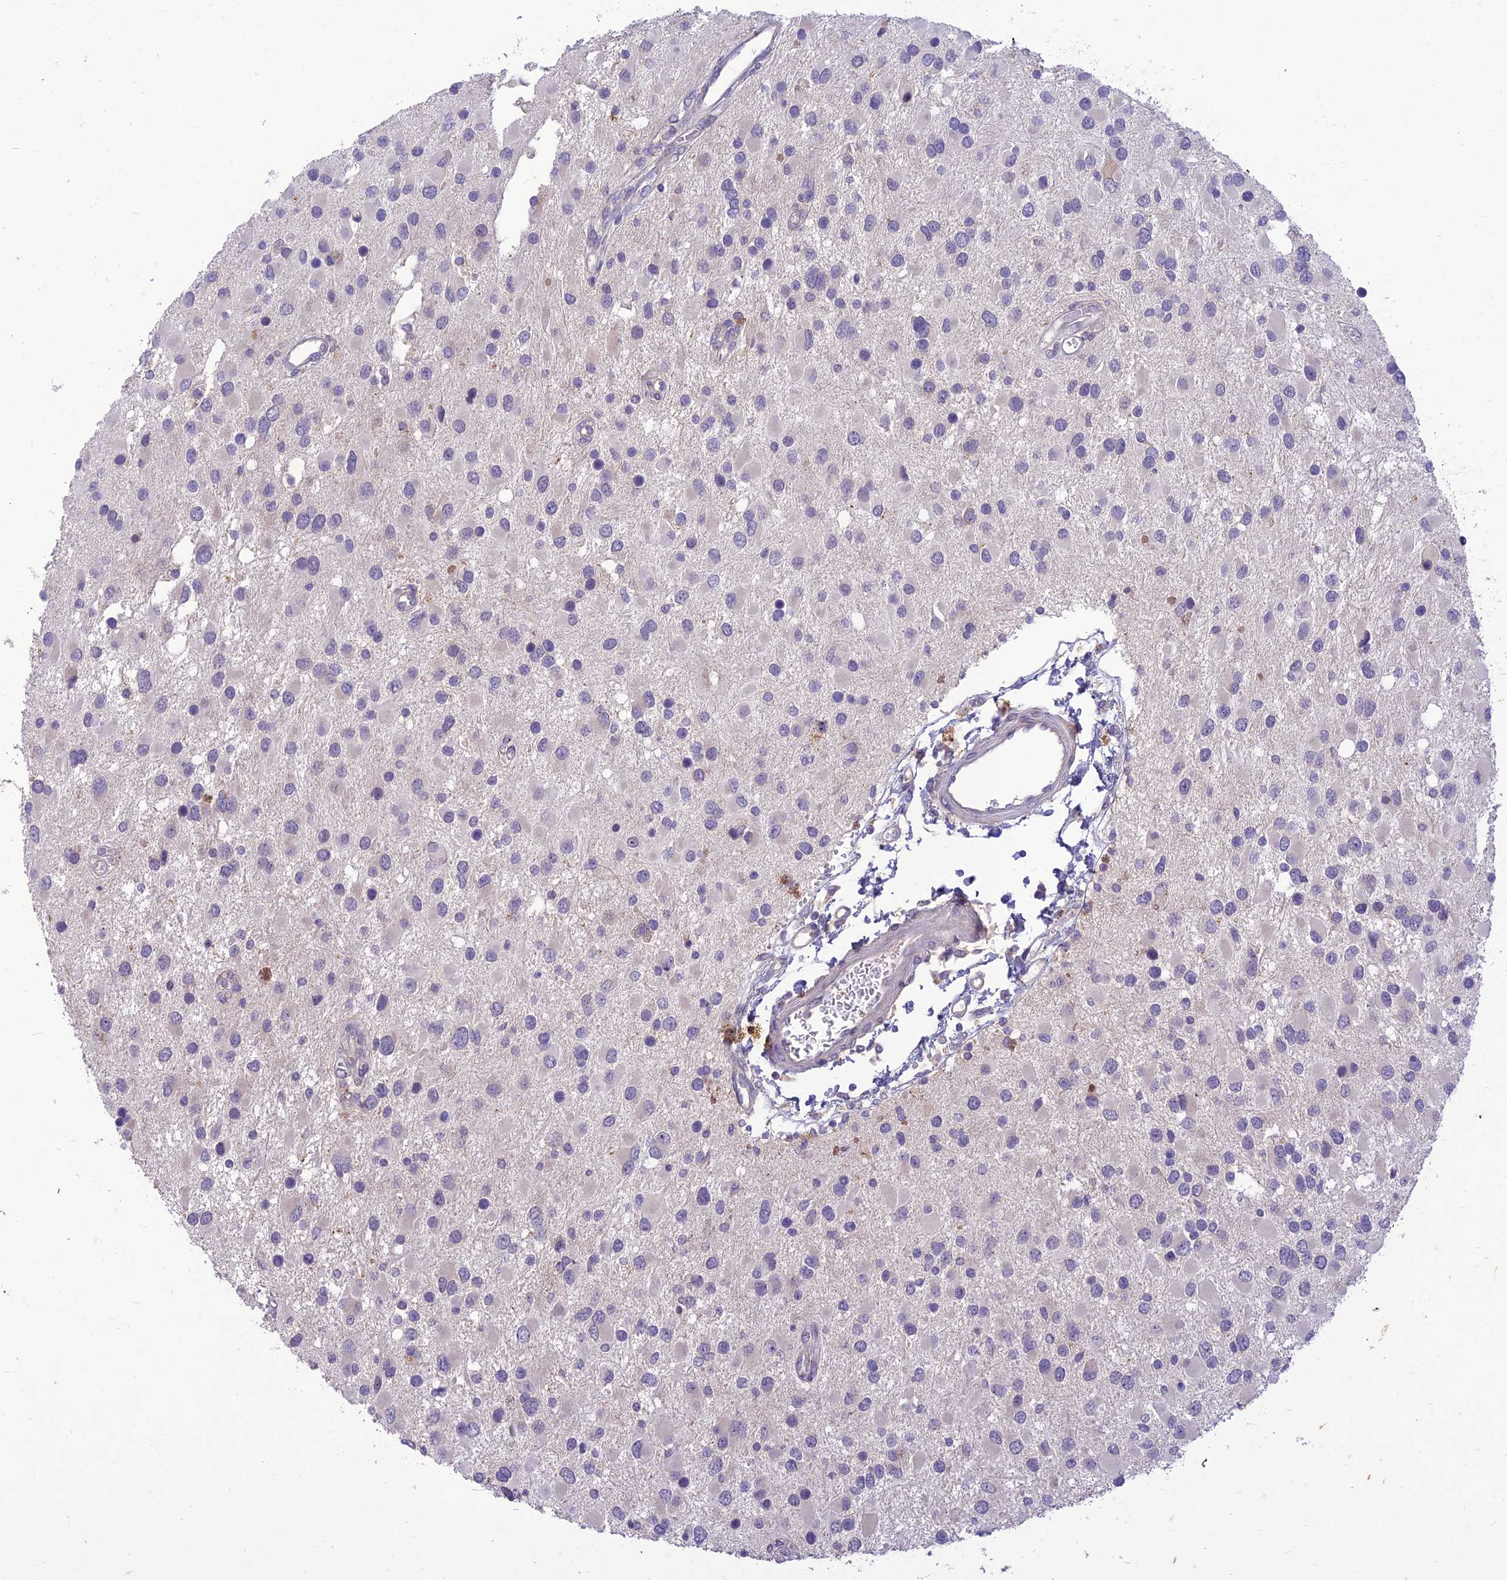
{"staining": {"intensity": "negative", "quantity": "none", "location": "none"}, "tissue": "glioma", "cell_type": "Tumor cells", "image_type": "cancer", "snomed": [{"axis": "morphology", "description": "Glioma, malignant, High grade"}, {"axis": "topography", "description": "Brain"}], "caption": "Immunohistochemistry (IHC) histopathology image of neoplastic tissue: human glioma stained with DAB reveals no significant protein positivity in tumor cells.", "gene": "ITGAE", "patient": {"sex": "male", "age": 53}}